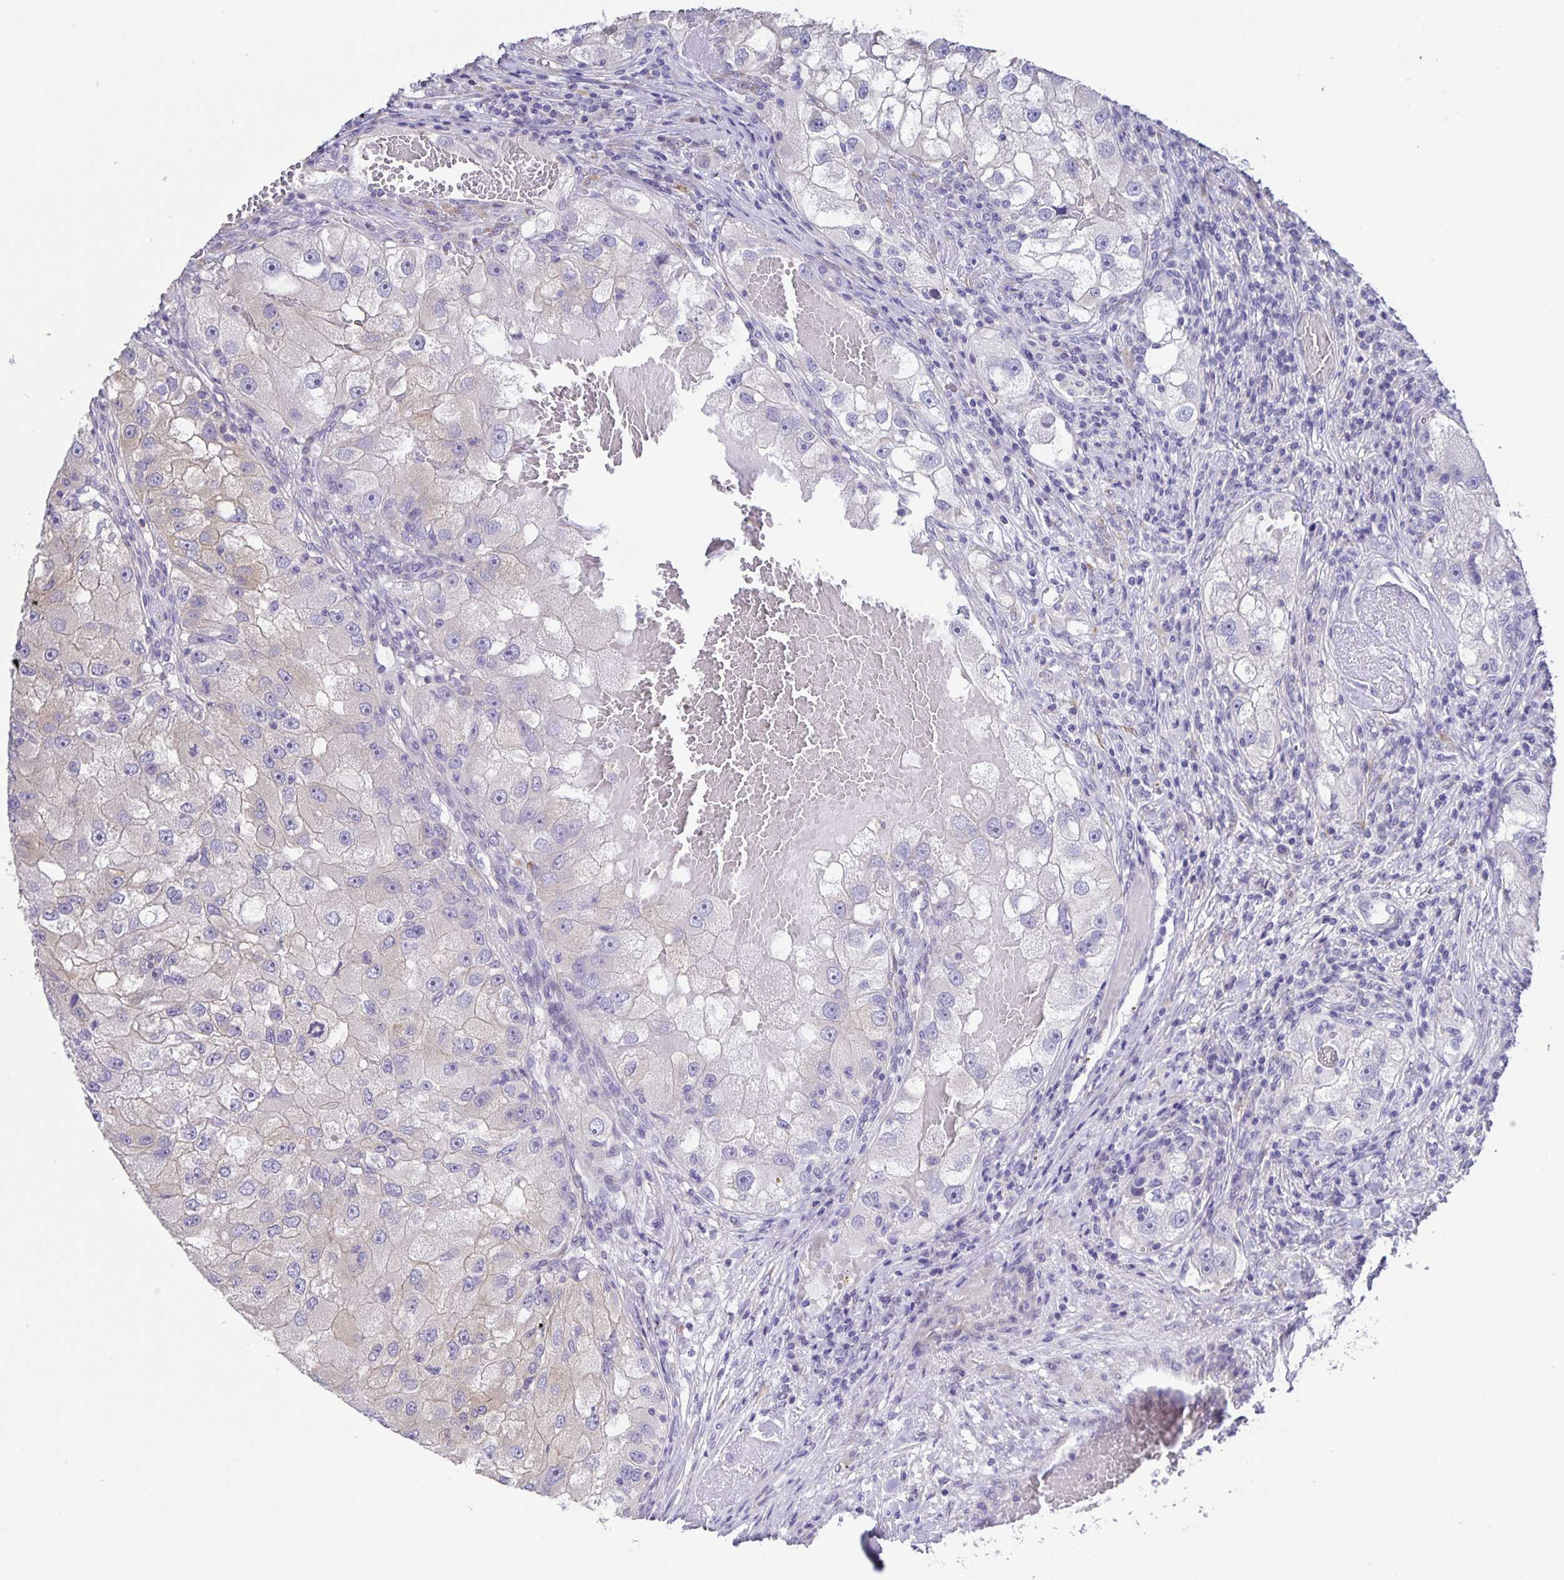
{"staining": {"intensity": "negative", "quantity": "none", "location": "none"}, "tissue": "renal cancer", "cell_type": "Tumor cells", "image_type": "cancer", "snomed": [{"axis": "morphology", "description": "Adenocarcinoma, NOS"}, {"axis": "topography", "description": "Kidney"}], "caption": "This image is of renal cancer stained with immunohistochemistry to label a protein in brown with the nuclei are counter-stained blue. There is no positivity in tumor cells. Brightfield microscopy of IHC stained with DAB (3,3'-diaminobenzidine) (brown) and hematoxylin (blue), captured at high magnification.", "gene": "PRR36", "patient": {"sex": "male", "age": 63}}